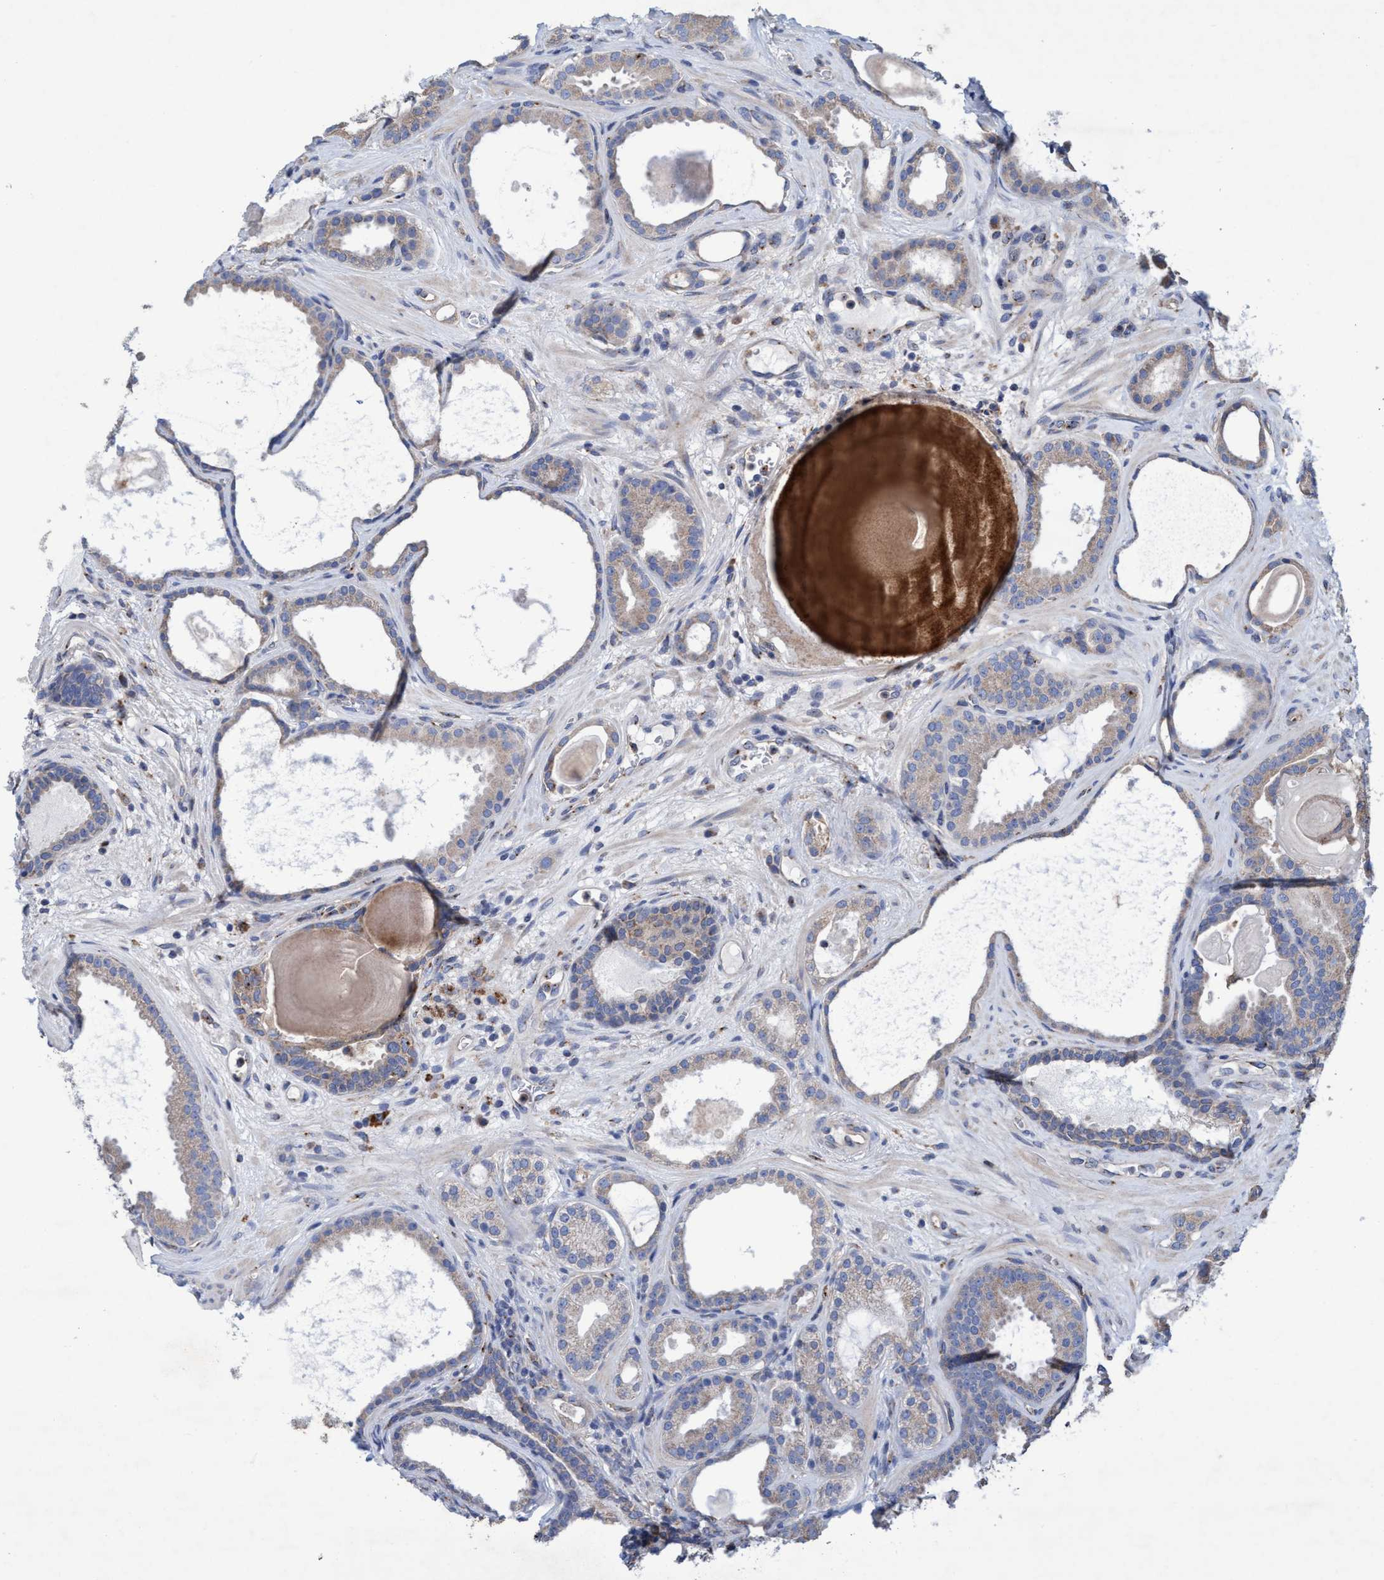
{"staining": {"intensity": "weak", "quantity": "<25%", "location": "cytoplasmic/membranous"}, "tissue": "prostate cancer", "cell_type": "Tumor cells", "image_type": "cancer", "snomed": [{"axis": "morphology", "description": "Adenocarcinoma, High grade"}, {"axis": "topography", "description": "Prostate"}], "caption": "This is an immunohistochemistry (IHC) photomicrograph of human adenocarcinoma (high-grade) (prostate). There is no expression in tumor cells.", "gene": "BICD2", "patient": {"sex": "male", "age": 60}}